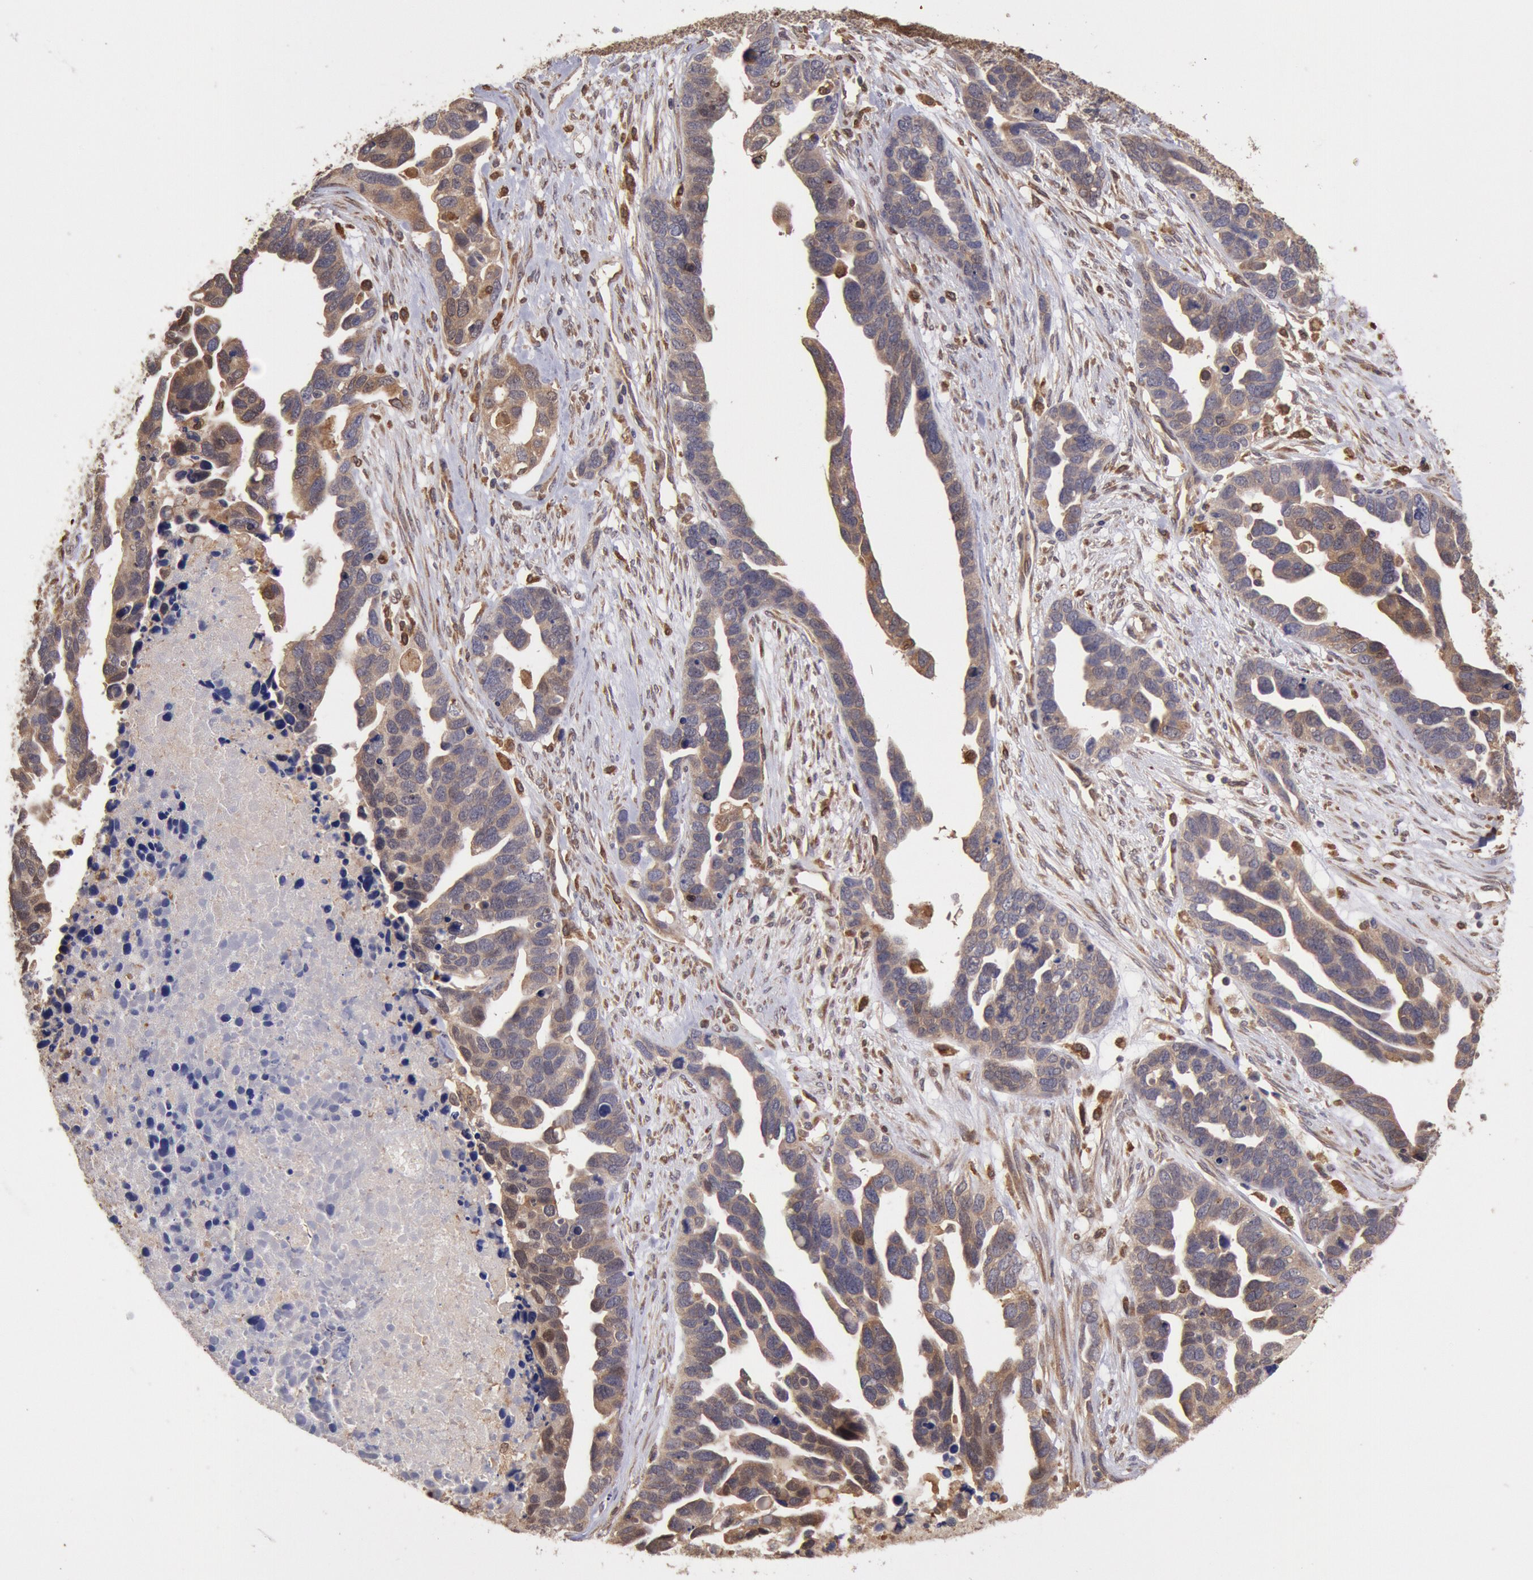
{"staining": {"intensity": "weak", "quantity": ">75%", "location": "cytoplasmic/membranous"}, "tissue": "ovarian cancer", "cell_type": "Tumor cells", "image_type": "cancer", "snomed": [{"axis": "morphology", "description": "Cystadenocarcinoma, serous, NOS"}, {"axis": "topography", "description": "Ovary"}], "caption": "Immunohistochemical staining of human ovarian cancer (serous cystadenocarcinoma) reveals low levels of weak cytoplasmic/membranous positivity in about >75% of tumor cells.", "gene": "COMT", "patient": {"sex": "female", "age": 54}}